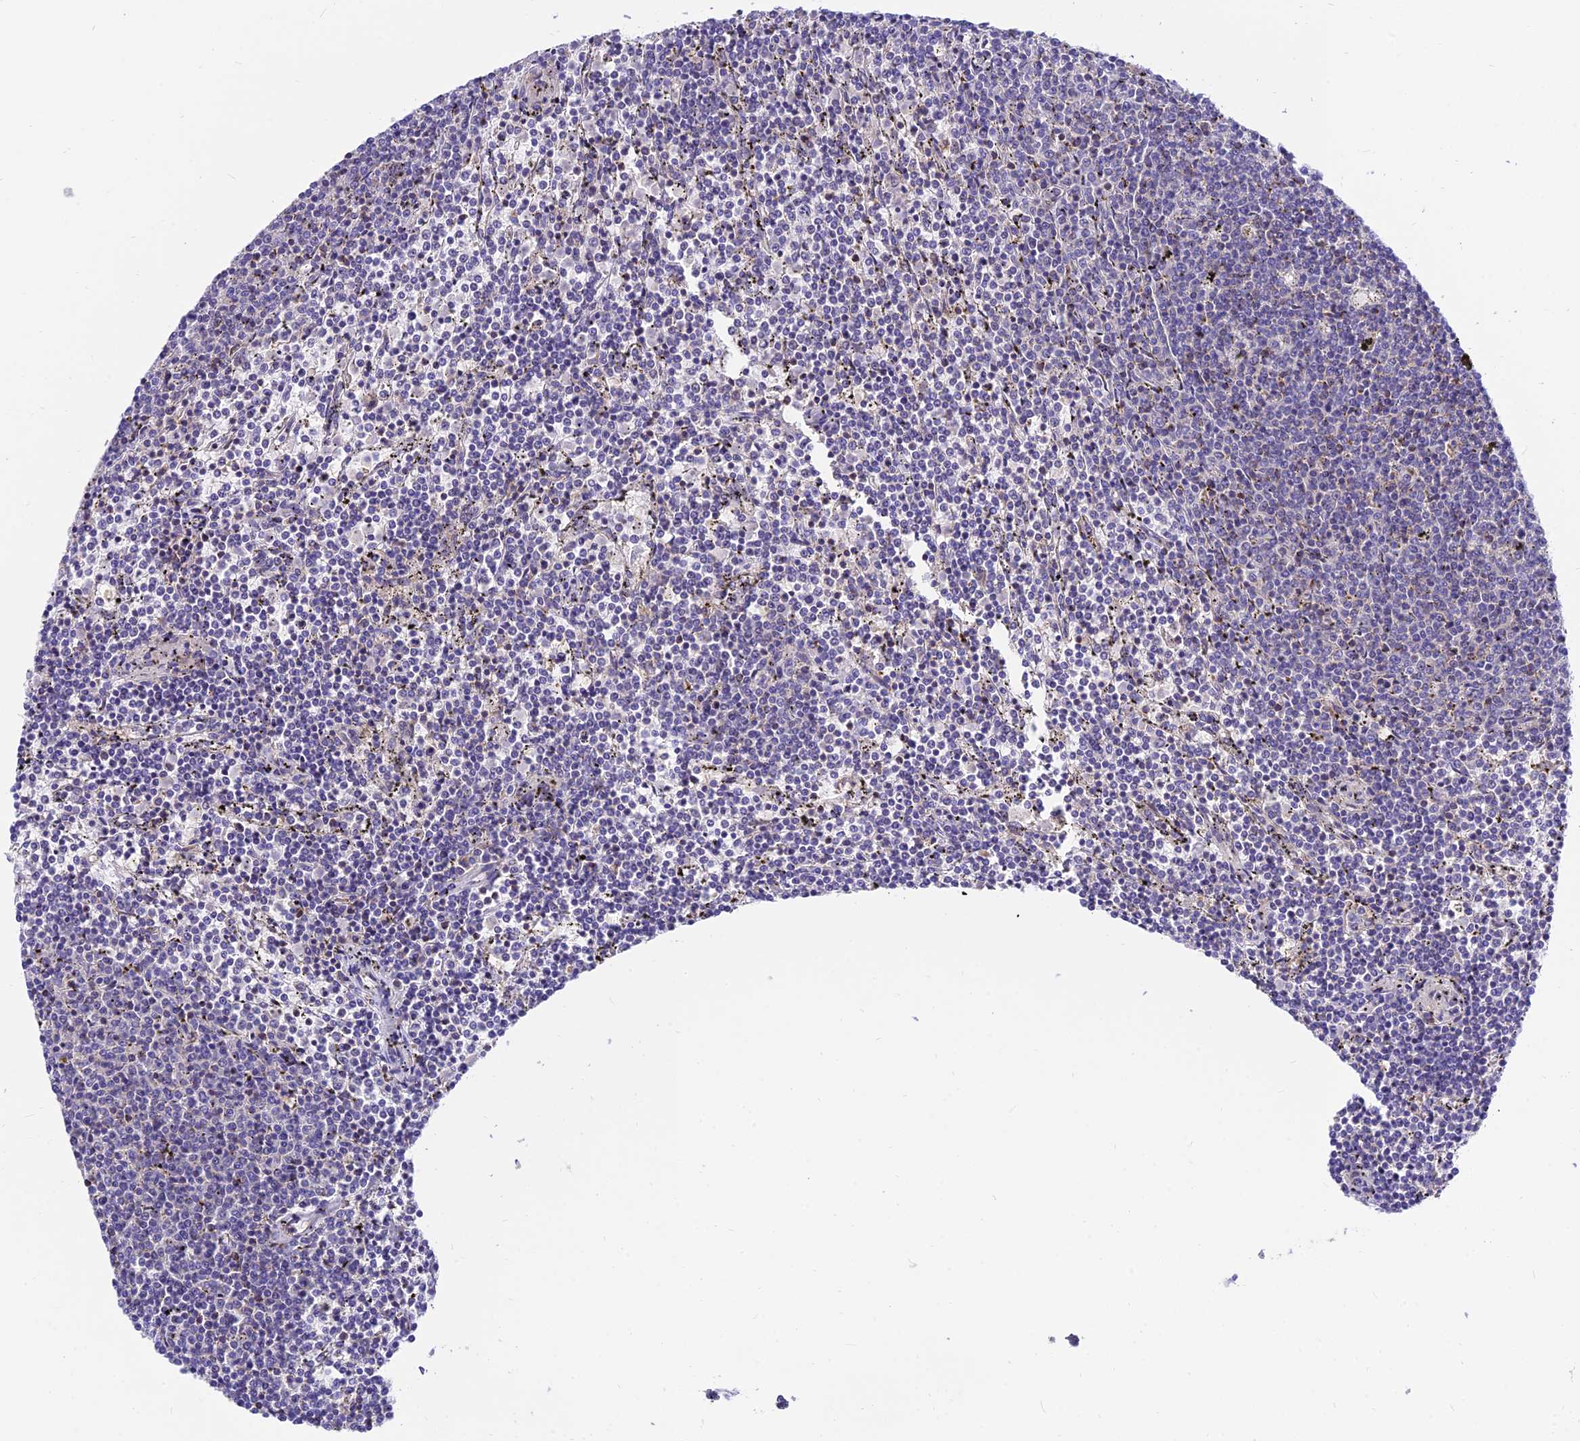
{"staining": {"intensity": "negative", "quantity": "none", "location": "none"}, "tissue": "lymphoma", "cell_type": "Tumor cells", "image_type": "cancer", "snomed": [{"axis": "morphology", "description": "Malignant lymphoma, non-Hodgkin's type, Low grade"}, {"axis": "topography", "description": "Spleen"}], "caption": "The histopathology image demonstrates no staining of tumor cells in lymphoma.", "gene": "C6orf132", "patient": {"sex": "female", "age": 50}}